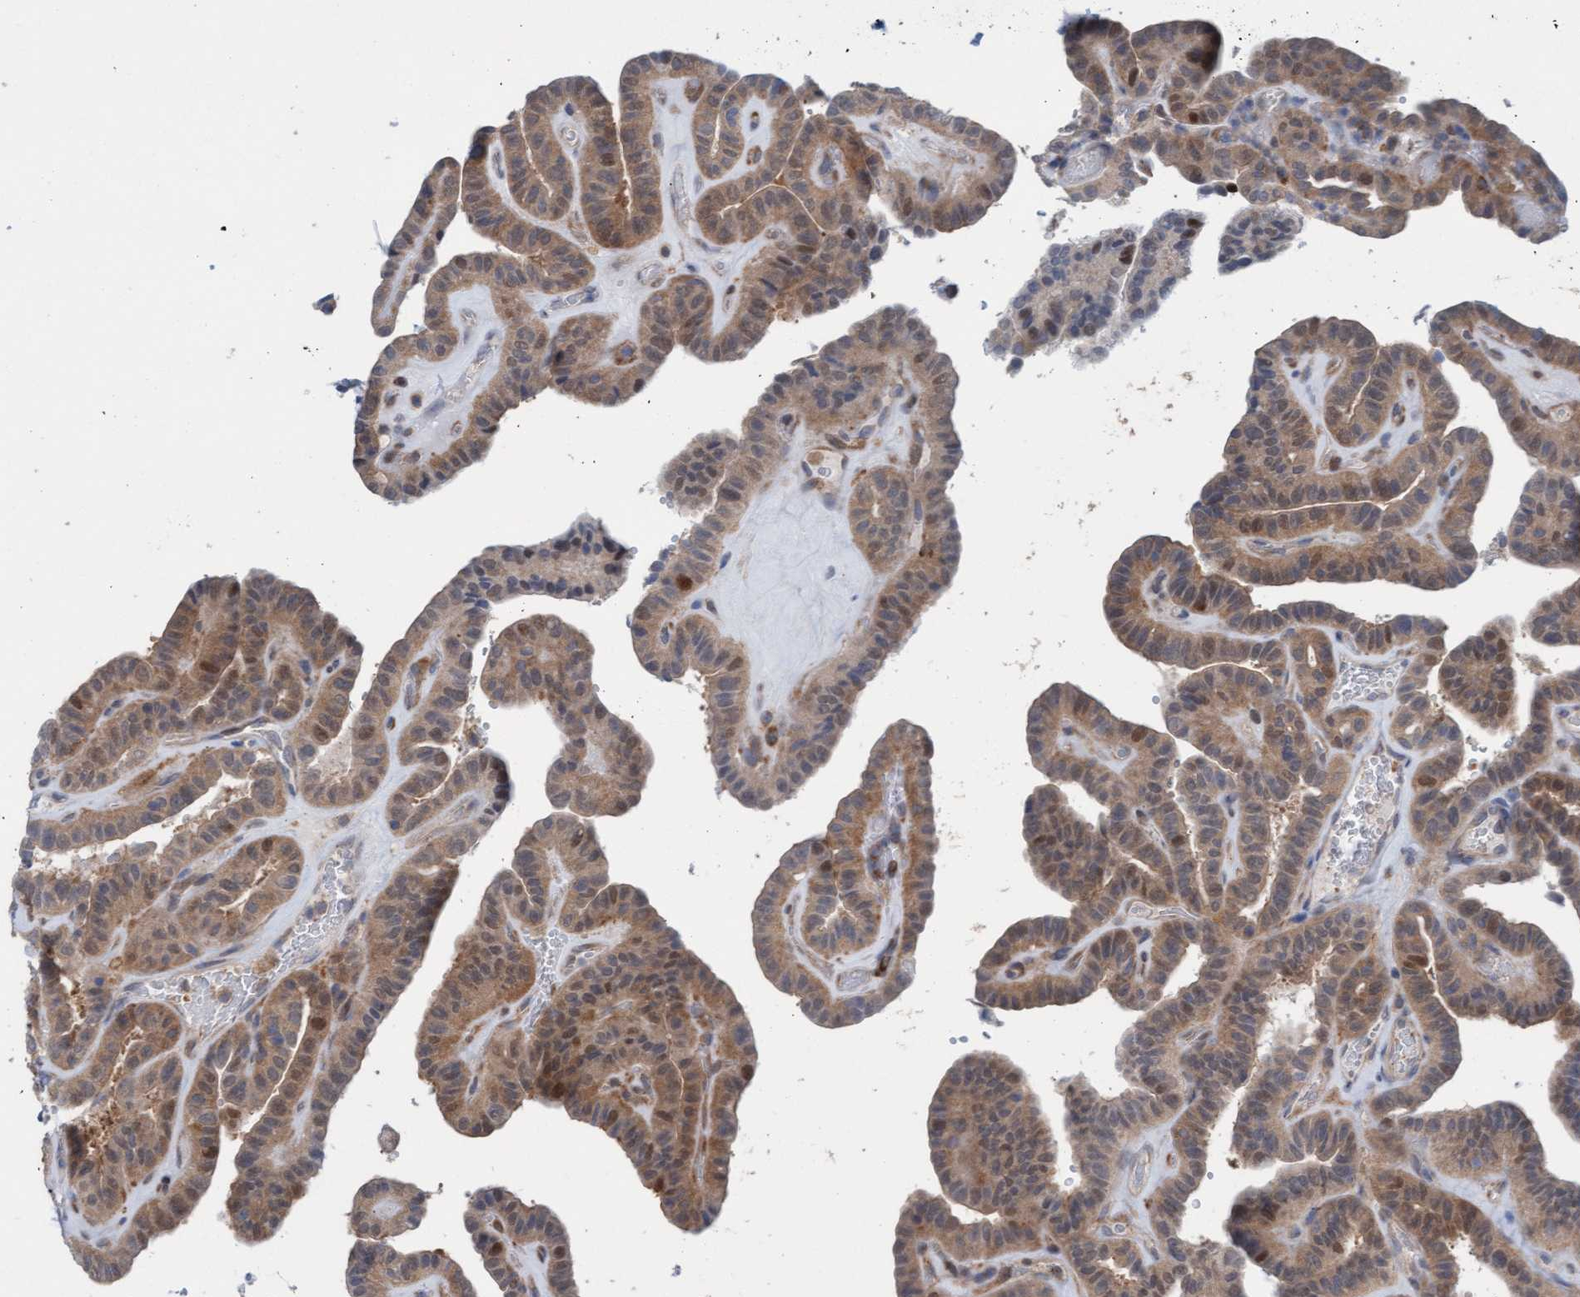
{"staining": {"intensity": "moderate", "quantity": ">75%", "location": "cytoplasmic/membranous"}, "tissue": "thyroid cancer", "cell_type": "Tumor cells", "image_type": "cancer", "snomed": [{"axis": "morphology", "description": "Papillary adenocarcinoma, NOS"}, {"axis": "topography", "description": "Thyroid gland"}], "caption": "Brown immunohistochemical staining in human thyroid cancer reveals moderate cytoplasmic/membranous expression in approximately >75% of tumor cells.", "gene": "KLHL25", "patient": {"sex": "male", "age": 77}}